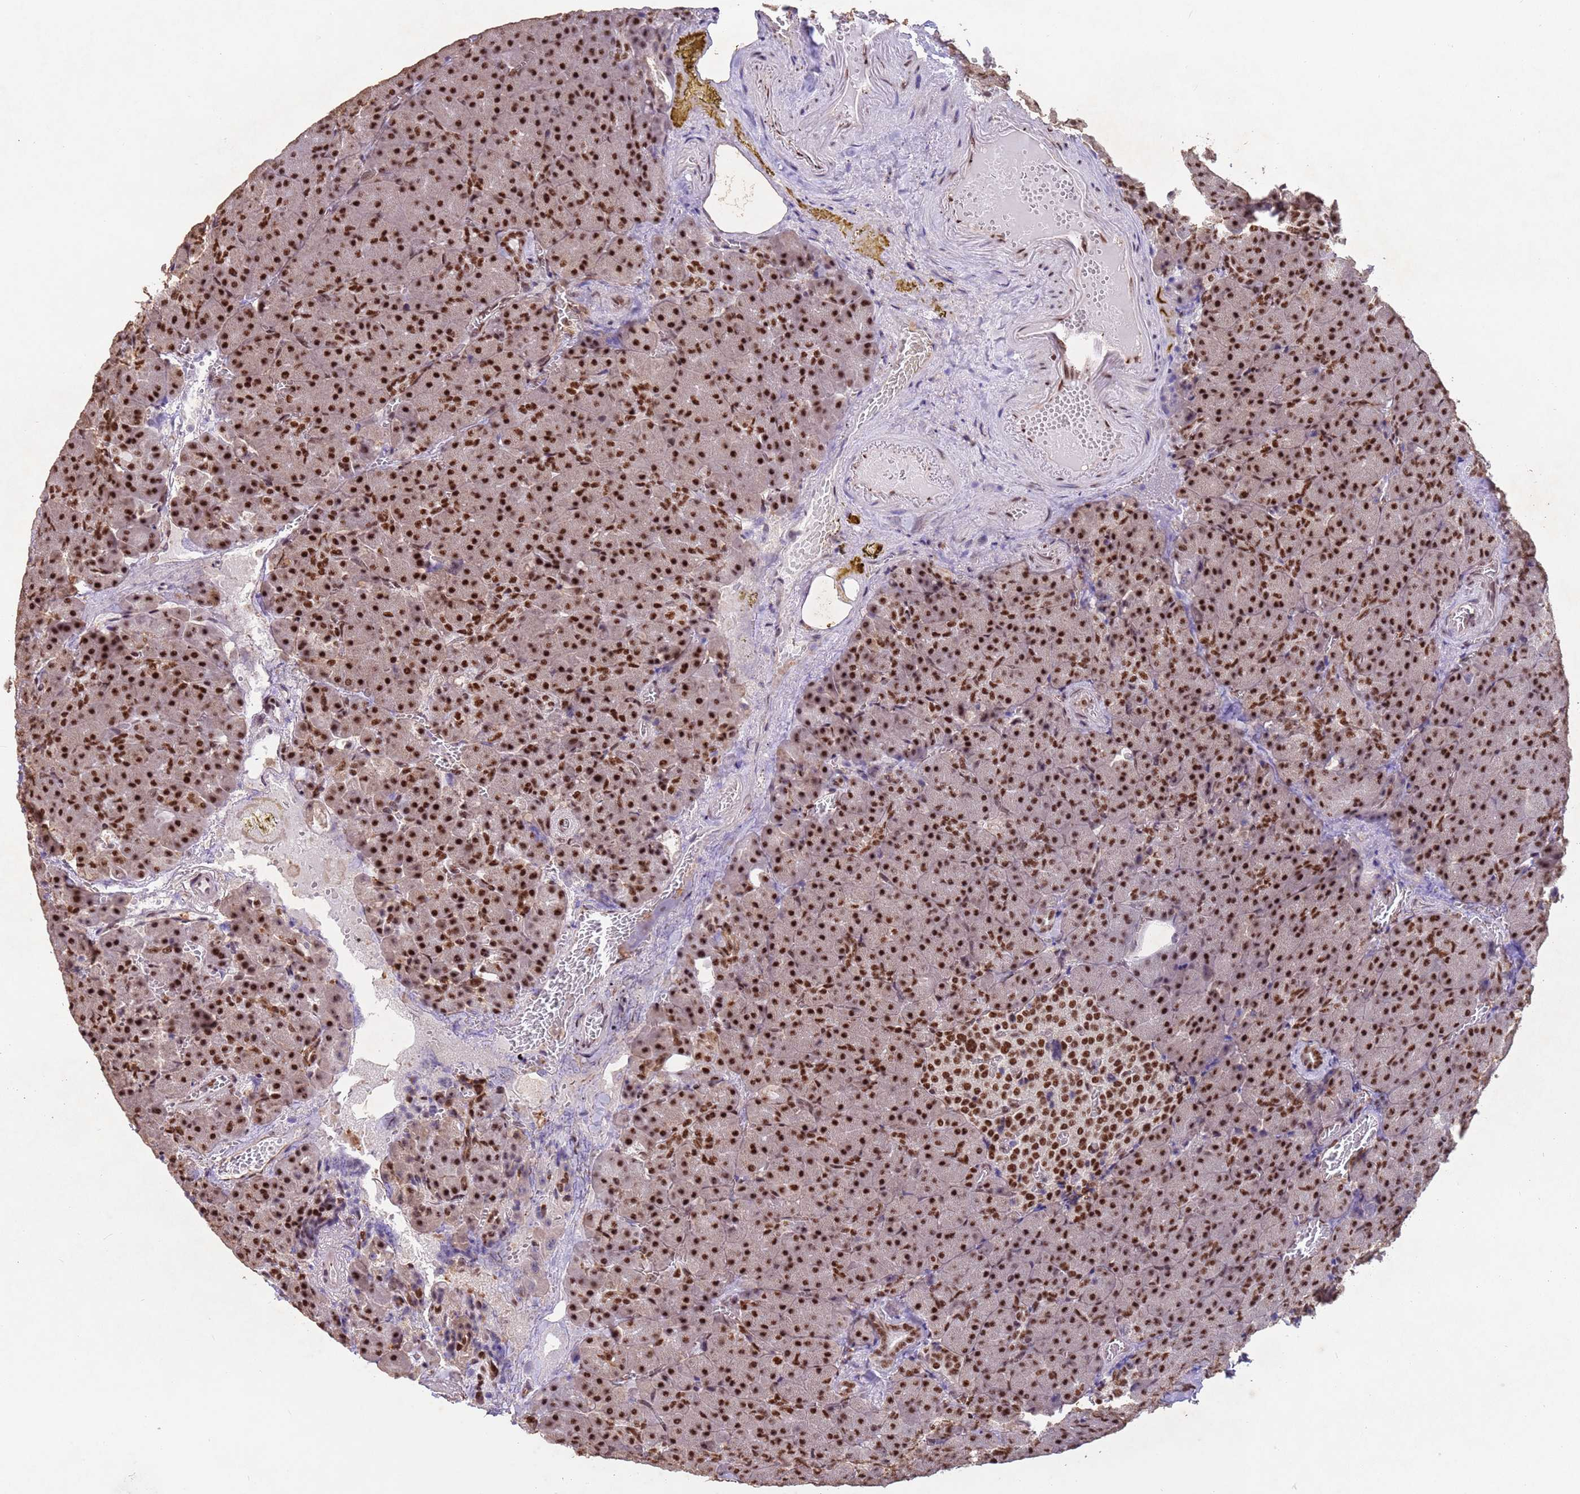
{"staining": {"intensity": "strong", "quantity": ">75%", "location": "nuclear"}, "tissue": "pancreas", "cell_type": "Exocrine glandular cells", "image_type": "normal", "snomed": [{"axis": "morphology", "description": "Normal tissue, NOS"}, {"axis": "topography", "description": "Pancreas"}], "caption": "Immunohistochemistry (DAB) staining of benign pancreas shows strong nuclear protein positivity in approximately >75% of exocrine glandular cells.", "gene": "ESF1", "patient": {"sex": "female", "age": 74}}